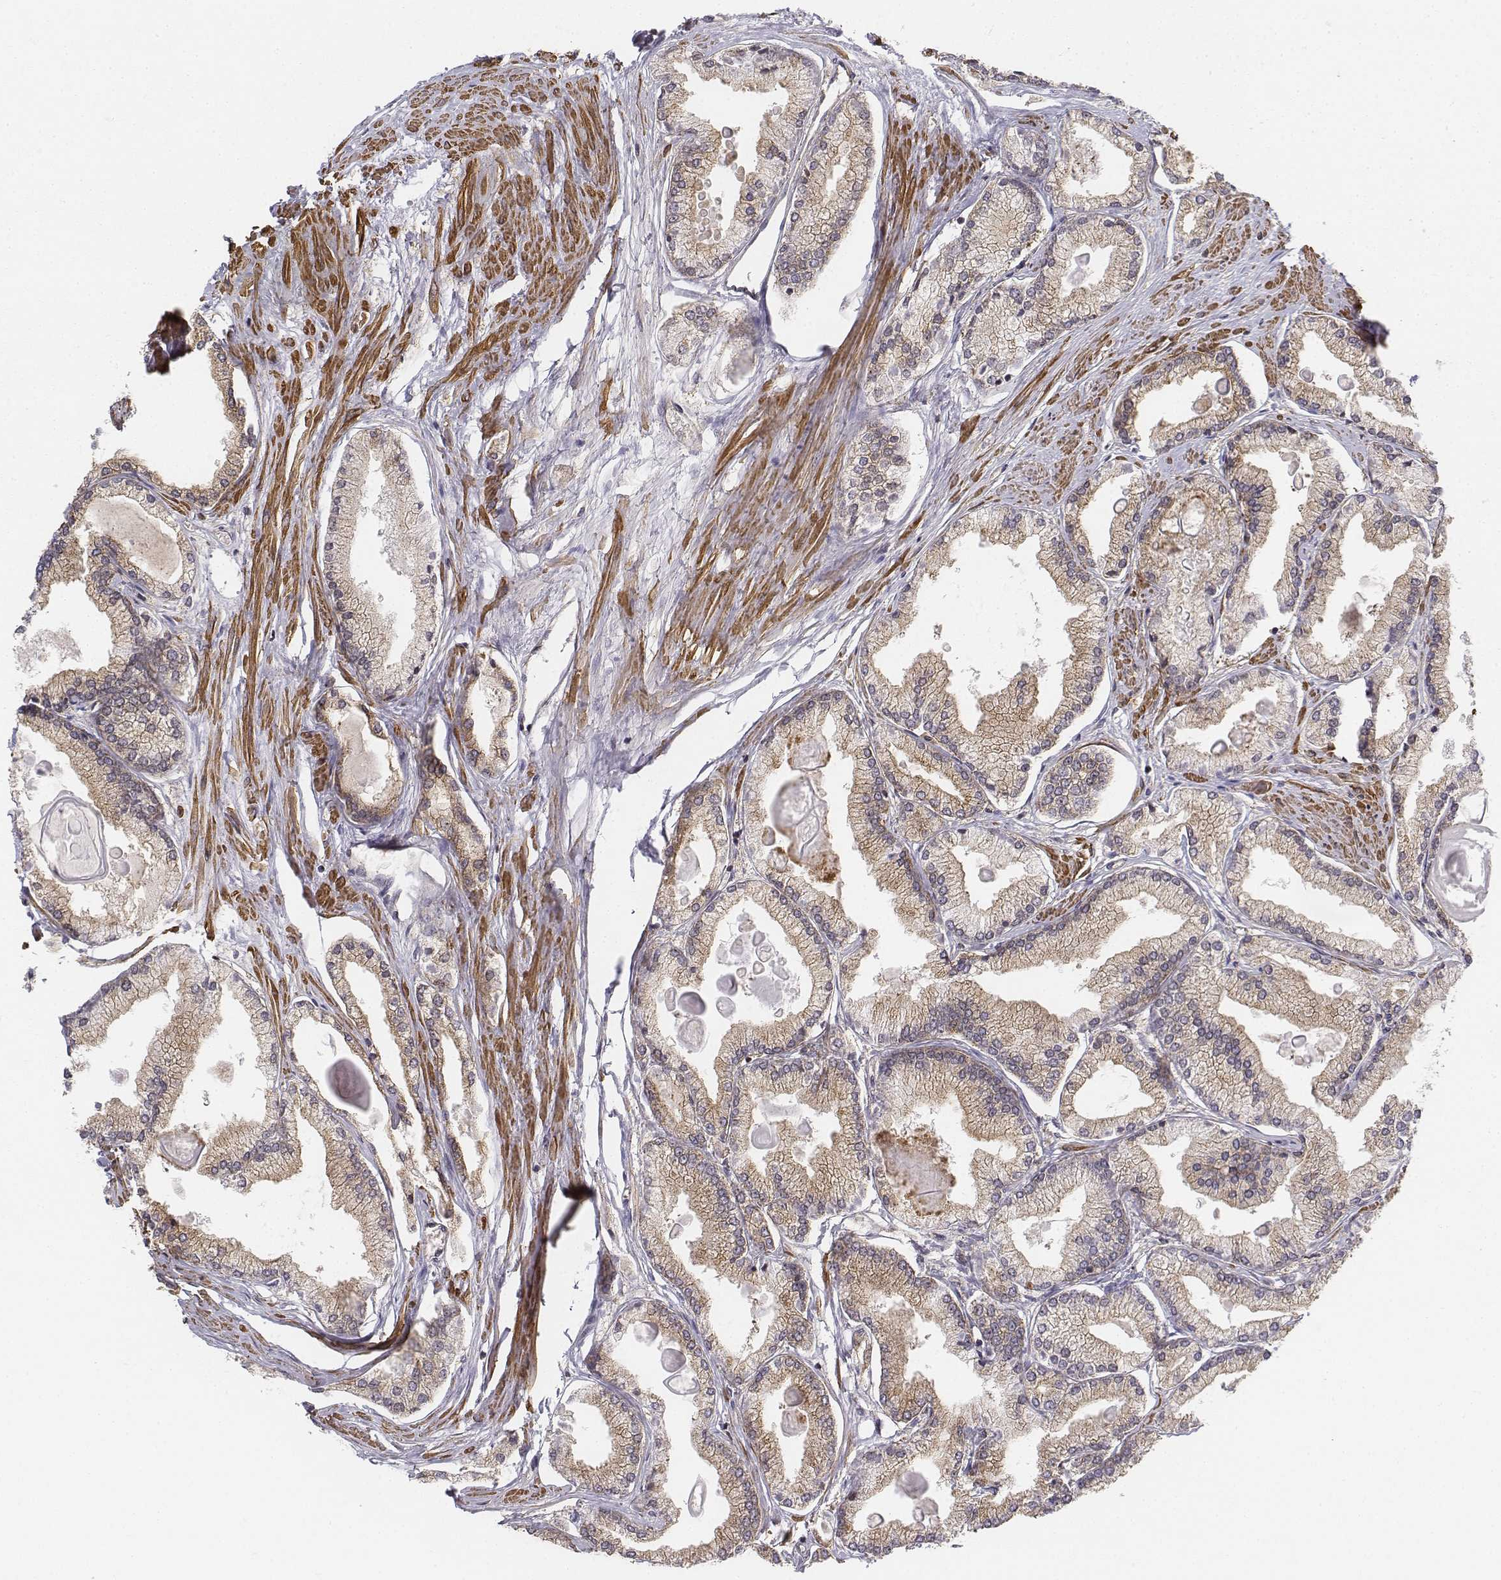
{"staining": {"intensity": "weak", "quantity": "25%-75%", "location": "cytoplasmic/membranous"}, "tissue": "prostate cancer", "cell_type": "Tumor cells", "image_type": "cancer", "snomed": [{"axis": "morphology", "description": "Adenocarcinoma, High grade"}, {"axis": "topography", "description": "Prostate"}], "caption": "High-magnification brightfield microscopy of prostate cancer stained with DAB (3,3'-diaminobenzidine) (brown) and counterstained with hematoxylin (blue). tumor cells exhibit weak cytoplasmic/membranous positivity is appreciated in approximately25%-75% of cells. The staining is performed using DAB (3,3'-diaminobenzidine) brown chromogen to label protein expression. The nuclei are counter-stained blue using hematoxylin.", "gene": "ZFYVE19", "patient": {"sex": "male", "age": 68}}